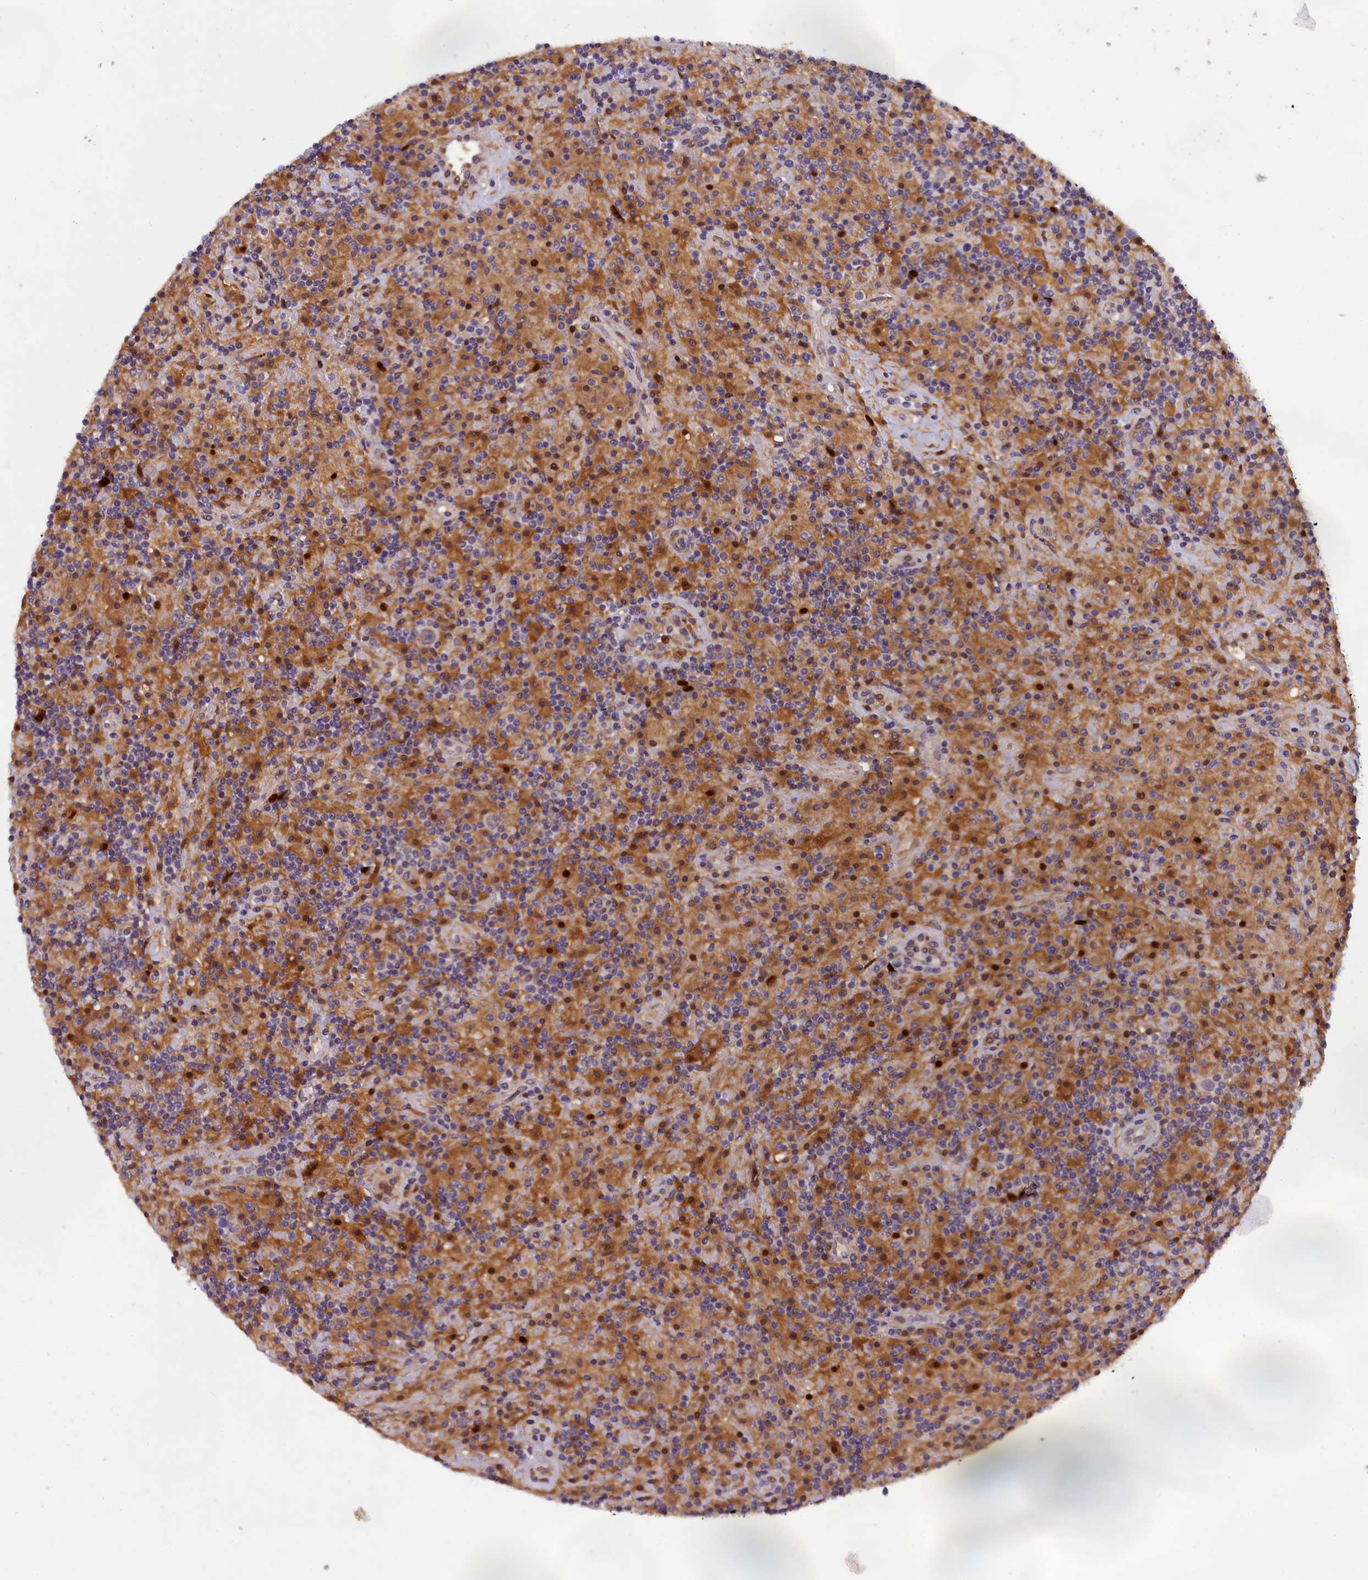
{"staining": {"intensity": "weak", "quantity": "25%-75%", "location": "cytoplasmic/membranous"}, "tissue": "lymphoma", "cell_type": "Tumor cells", "image_type": "cancer", "snomed": [{"axis": "morphology", "description": "Hodgkin's disease, NOS"}, {"axis": "topography", "description": "Lymph node"}], "caption": "Immunohistochemical staining of human Hodgkin's disease displays low levels of weak cytoplasmic/membranous expression in approximately 25%-75% of tumor cells.", "gene": "NAIP", "patient": {"sex": "male", "age": 70}}